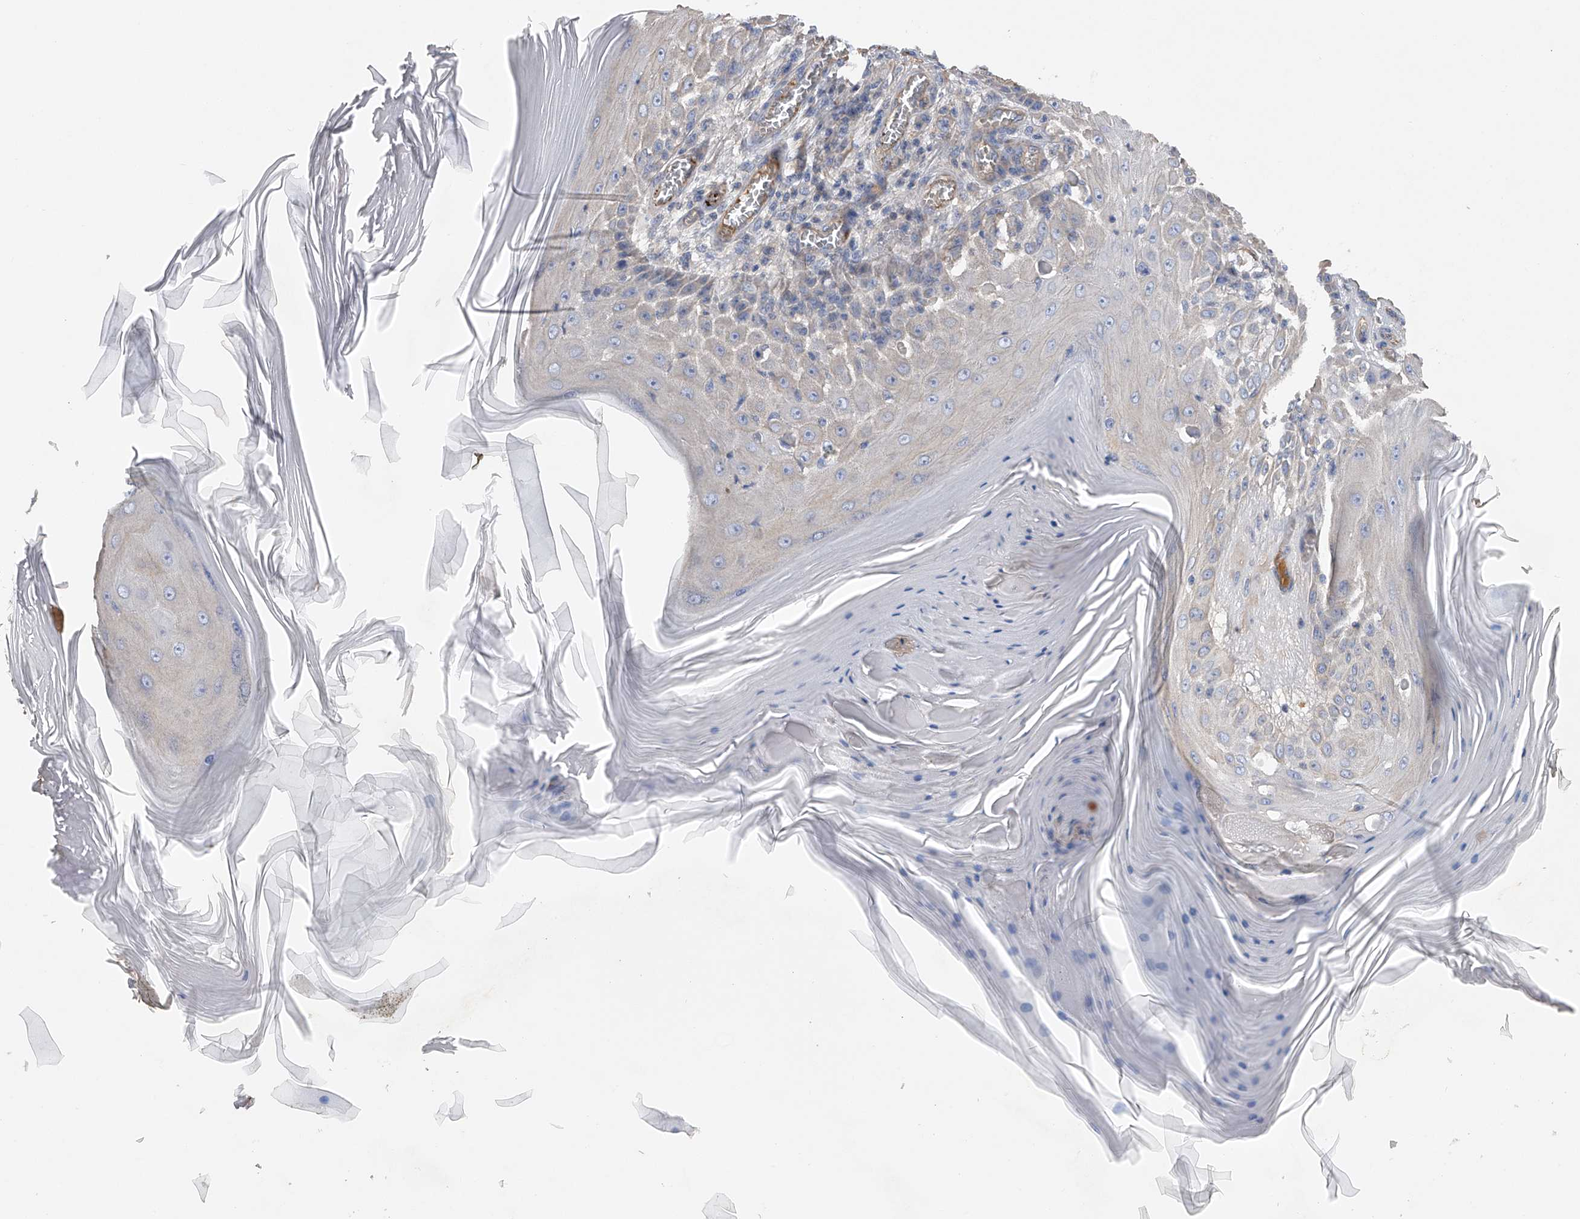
{"staining": {"intensity": "negative", "quantity": "none", "location": "none"}, "tissue": "skin cancer", "cell_type": "Tumor cells", "image_type": "cancer", "snomed": [{"axis": "morphology", "description": "Squamous cell carcinoma, NOS"}, {"axis": "topography", "description": "Skin"}], "caption": "The histopathology image reveals no significant expression in tumor cells of skin cancer. The staining is performed using DAB brown chromogen with nuclei counter-stained in using hematoxylin.", "gene": "RWDD2A", "patient": {"sex": "female", "age": 73}}